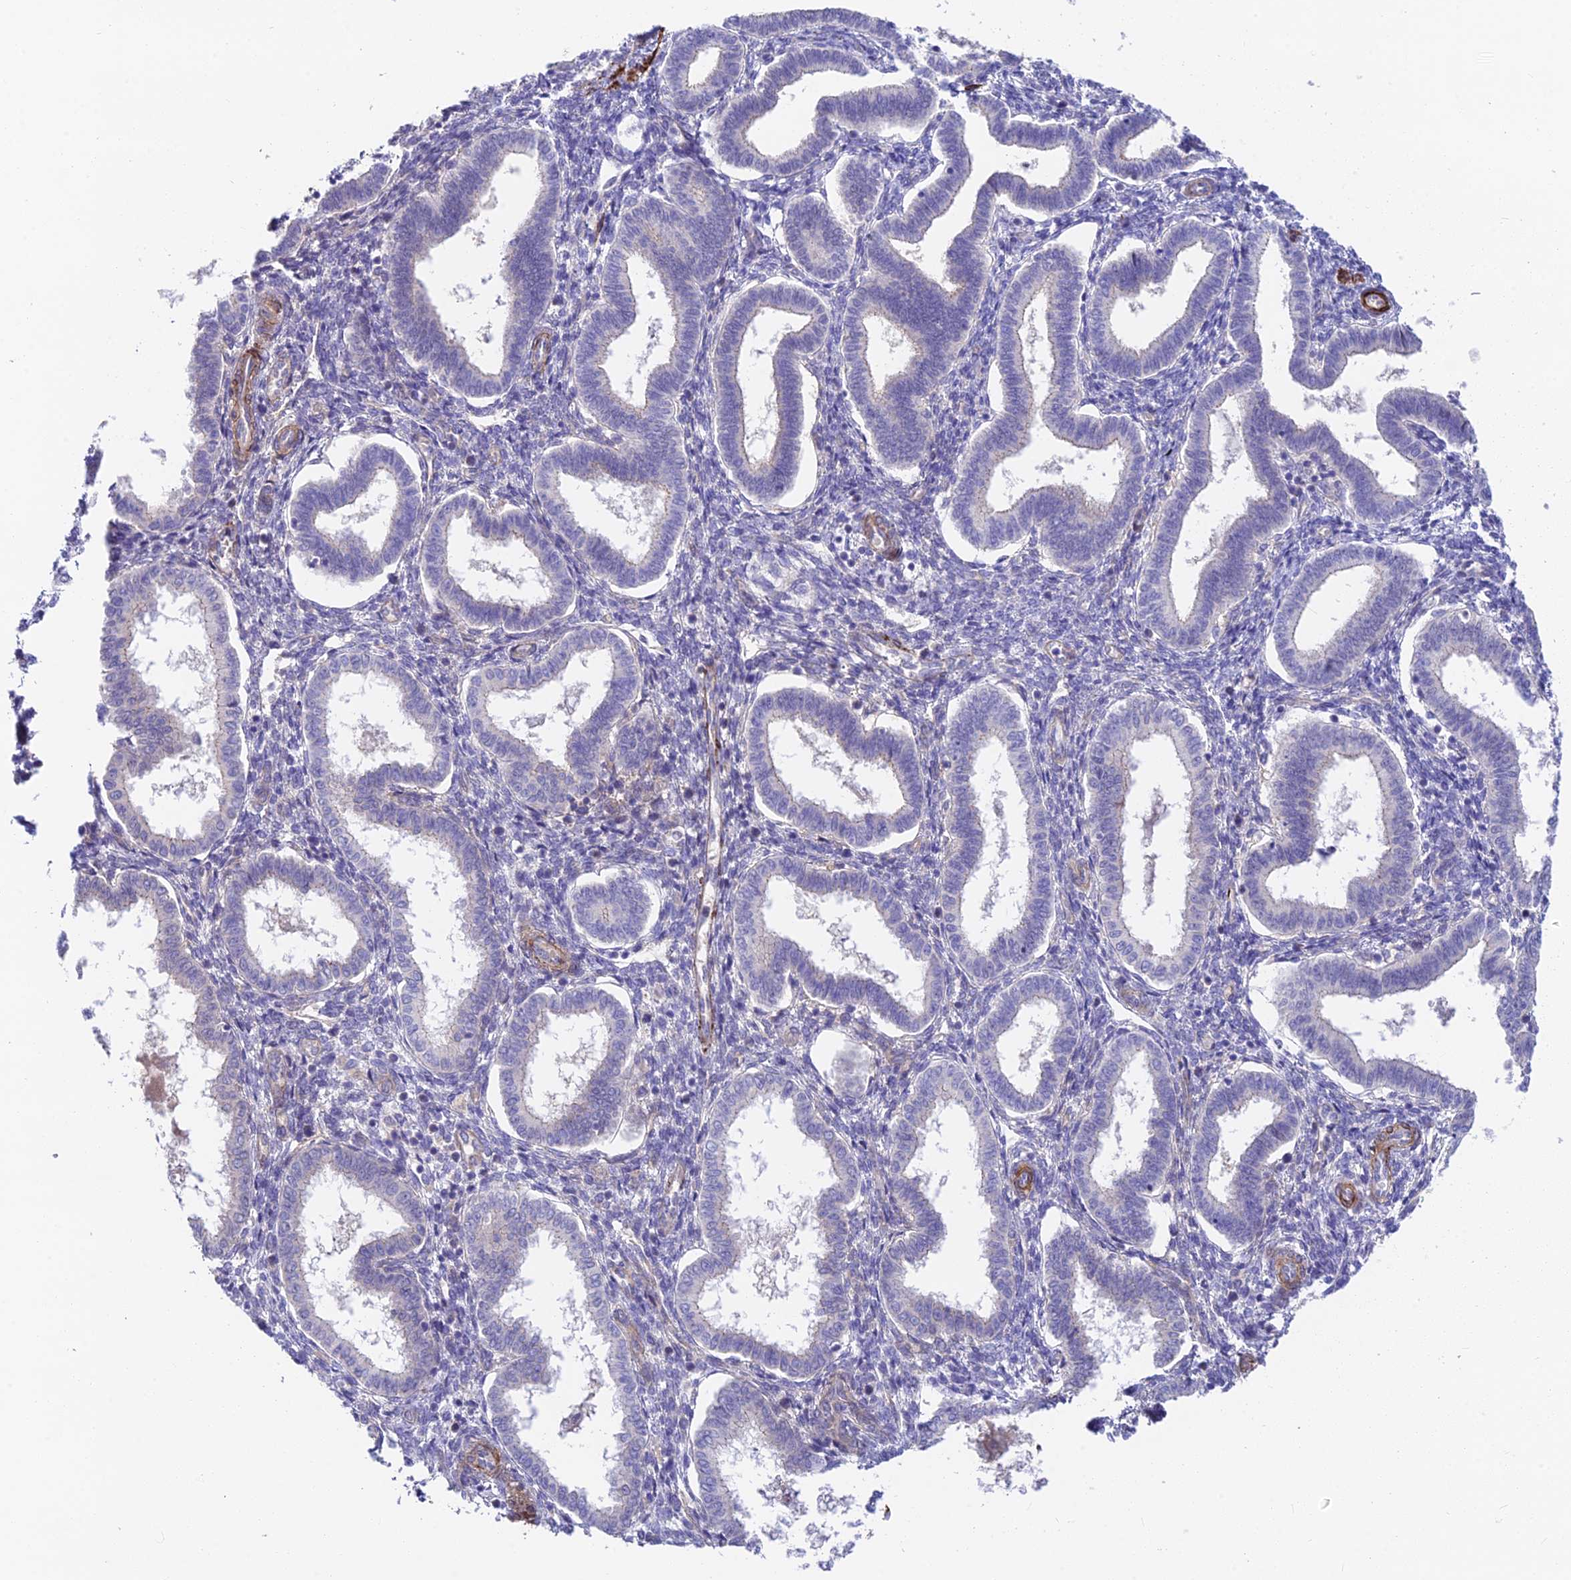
{"staining": {"intensity": "weak", "quantity": "<25%", "location": "cytoplasmic/membranous"}, "tissue": "endometrium", "cell_type": "Cells in endometrial stroma", "image_type": "normal", "snomed": [{"axis": "morphology", "description": "Normal tissue, NOS"}, {"axis": "topography", "description": "Endometrium"}], "caption": "Endometrium stained for a protein using immunohistochemistry (IHC) shows no staining cells in endometrial stroma.", "gene": "ANKRD50", "patient": {"sex": "female", "age": 24}}